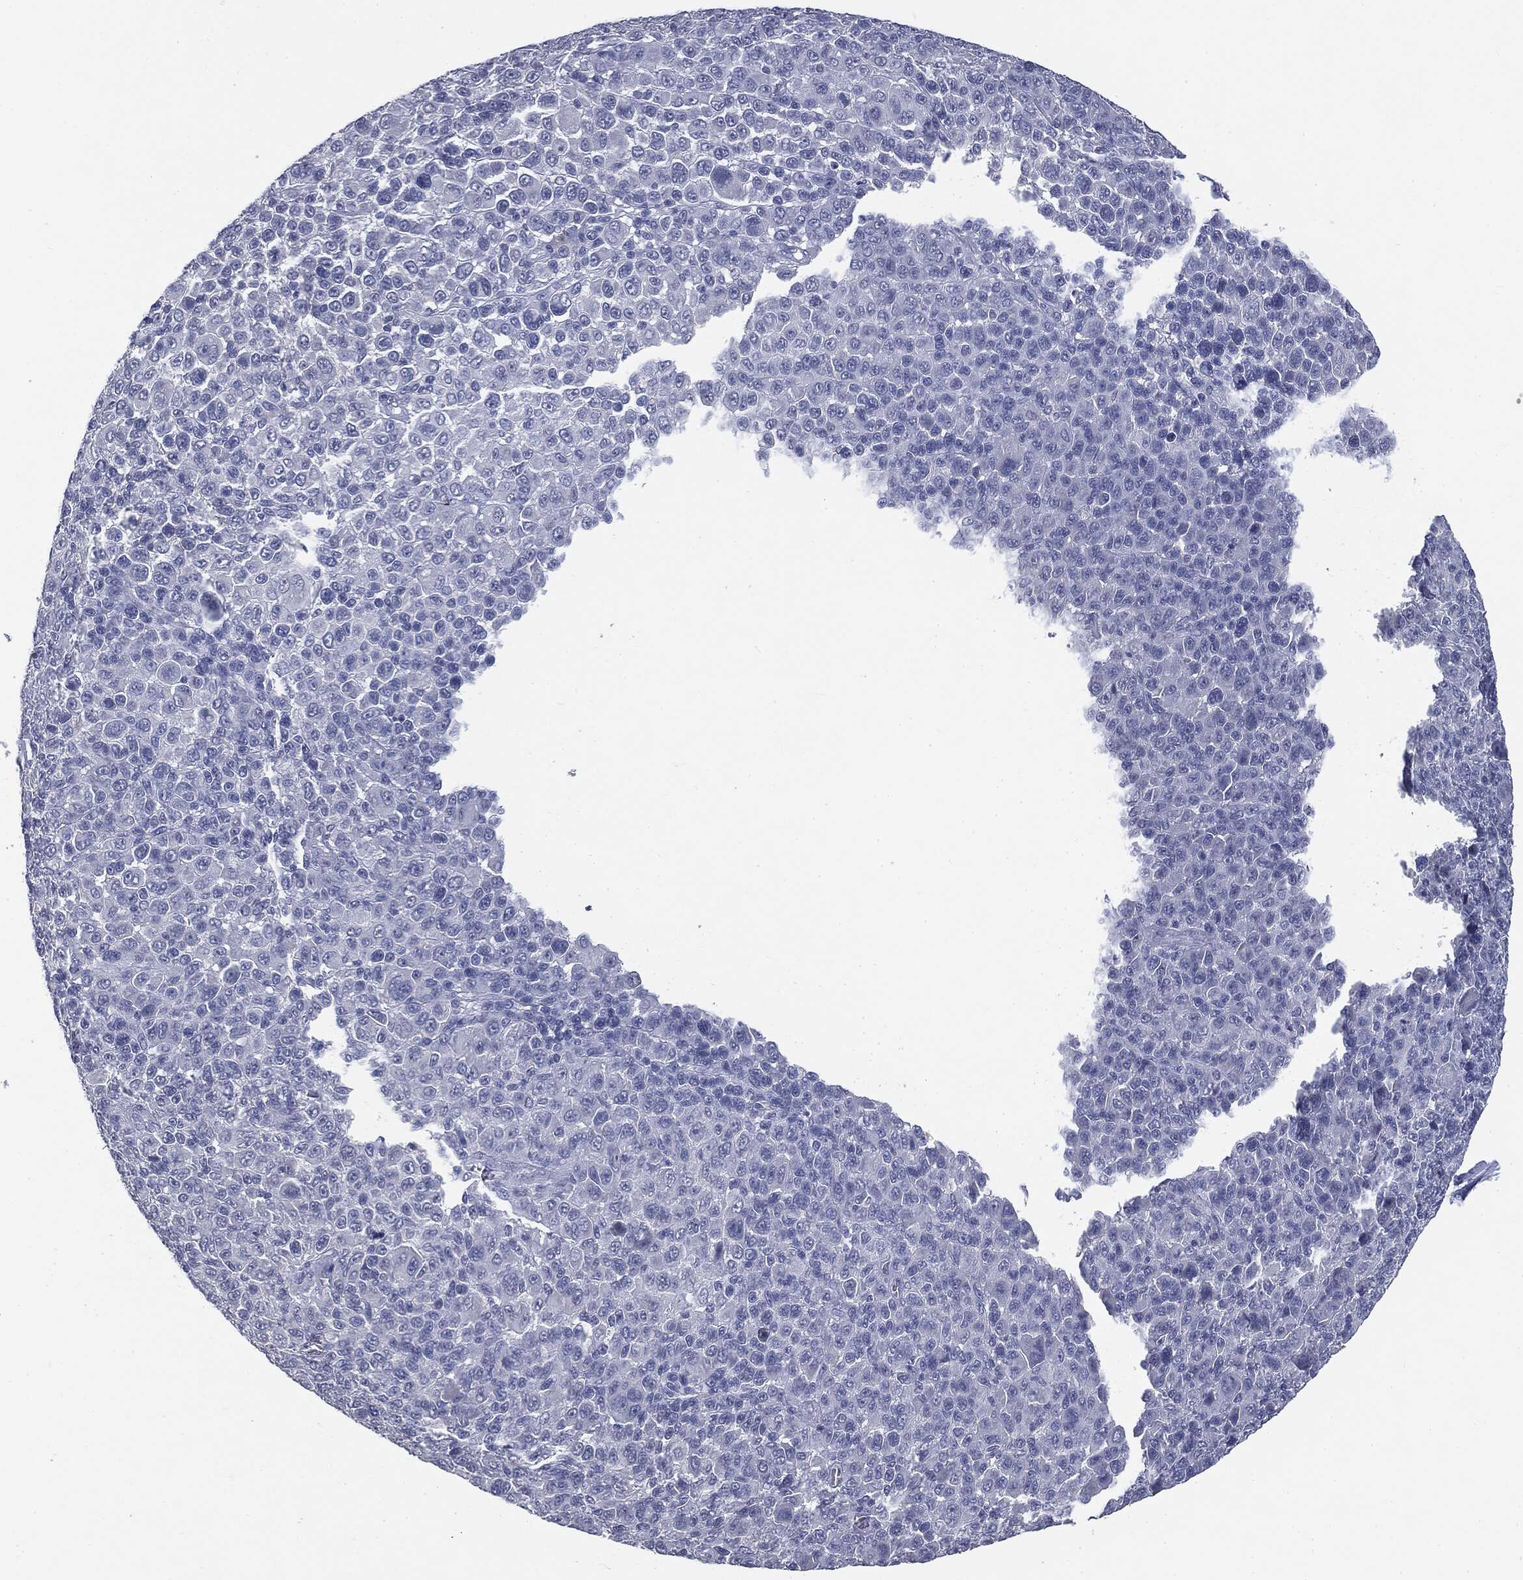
{"staining": {"intensity": "negative", "quantity": "none", "location": "none"}, "tissue": "melanoma", "cell_type": "Tumor cells", "image_type": "cancer", "snomed": [{"axis": "morphology", "description": "Malignant melanoma, NOS"}, {"axis": "topography", "description": "Skin"}], "caption": "Tumor cells show no significant protein staining in malignant melanoma.", "gene": "MUC1", "patient": {"sex": "female", "age": 57}}